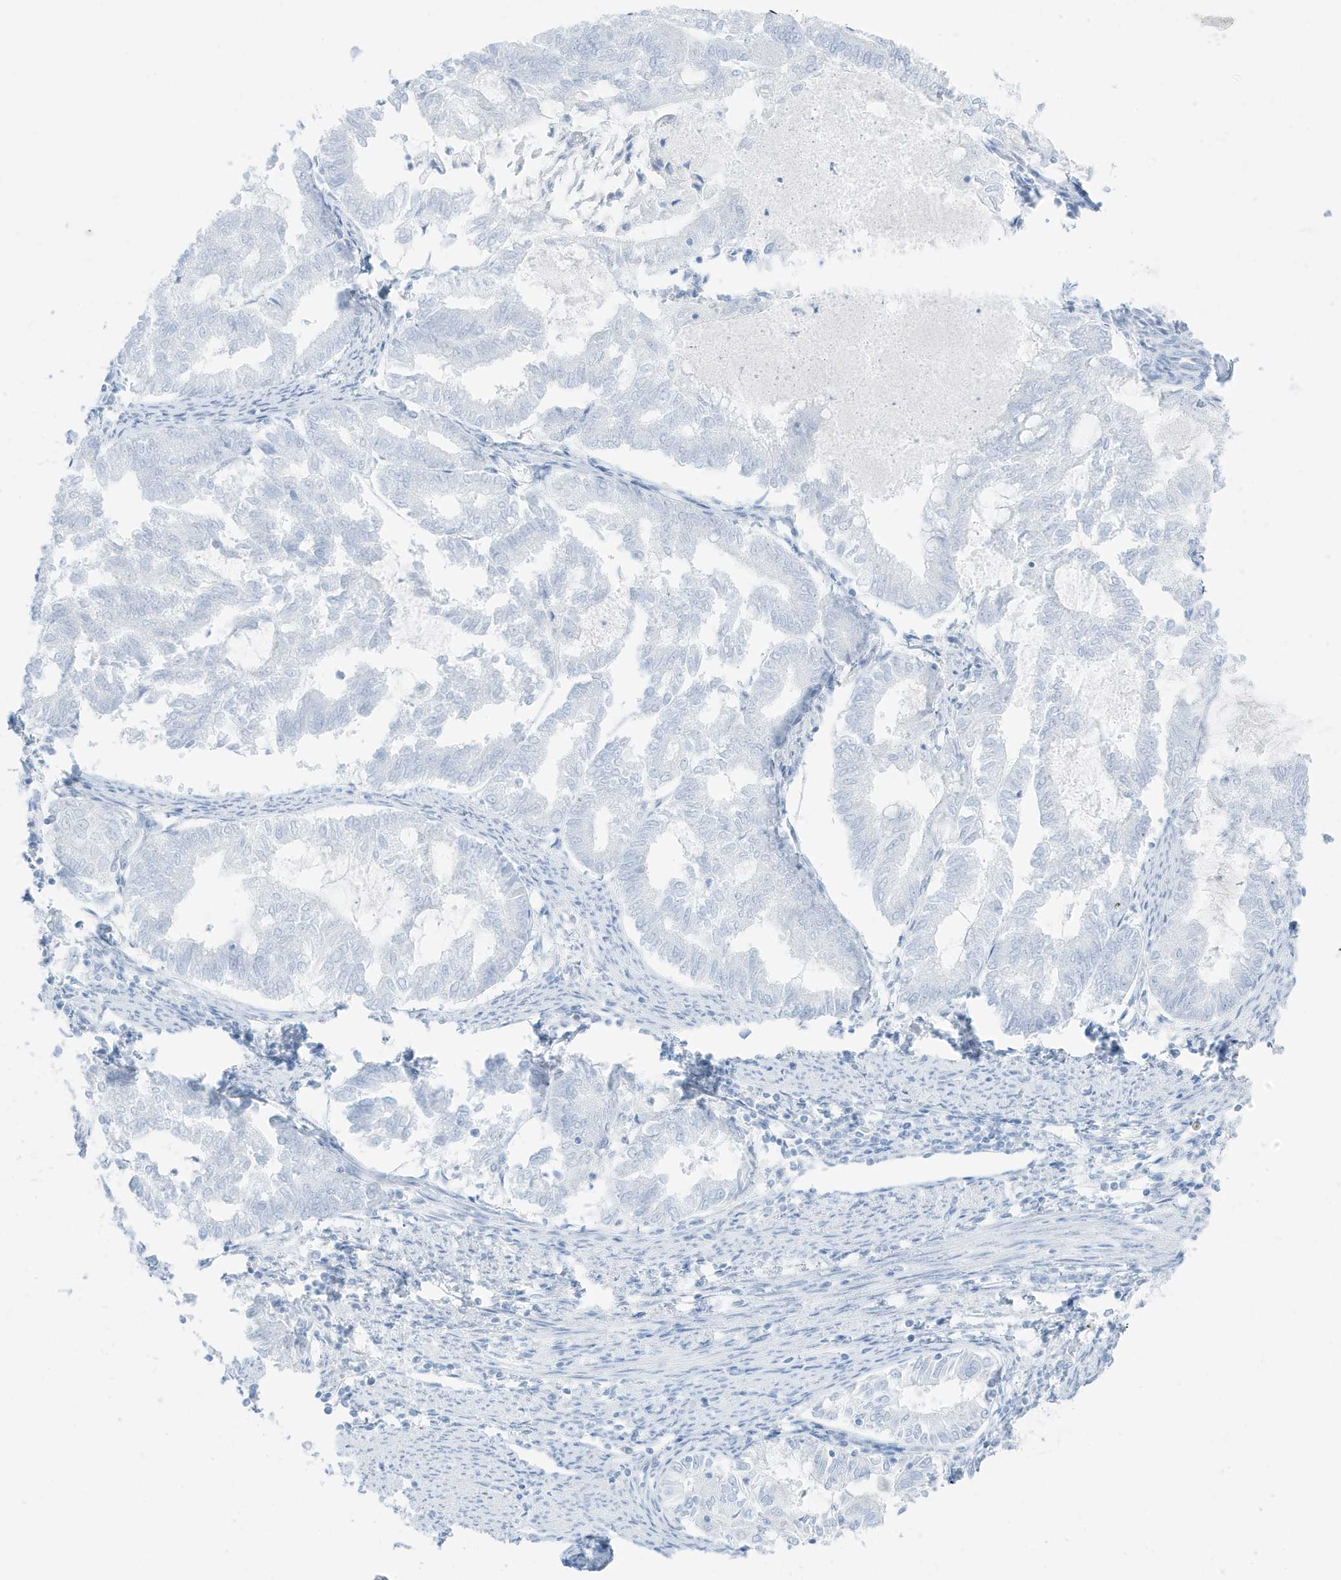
{"staining": {"intensity": "negative", "quantity": "none", "location": "none"}, "tissue": "endometrial cancer", "cell_type": "Tumor cells", "image_type": "cancer", "snomed": [{"axis": "morphology", "description": "Adenocarcinoma, NOS"}, {"axis": "topography", "description": "Endometrium"}], "caption": "Immunohistochemistry of adenocarcinoma (endometrial) reveals no positivity in tumor cells.", "gene": "SLC22A13", "patient": {"sex": "female", "age": 79}}